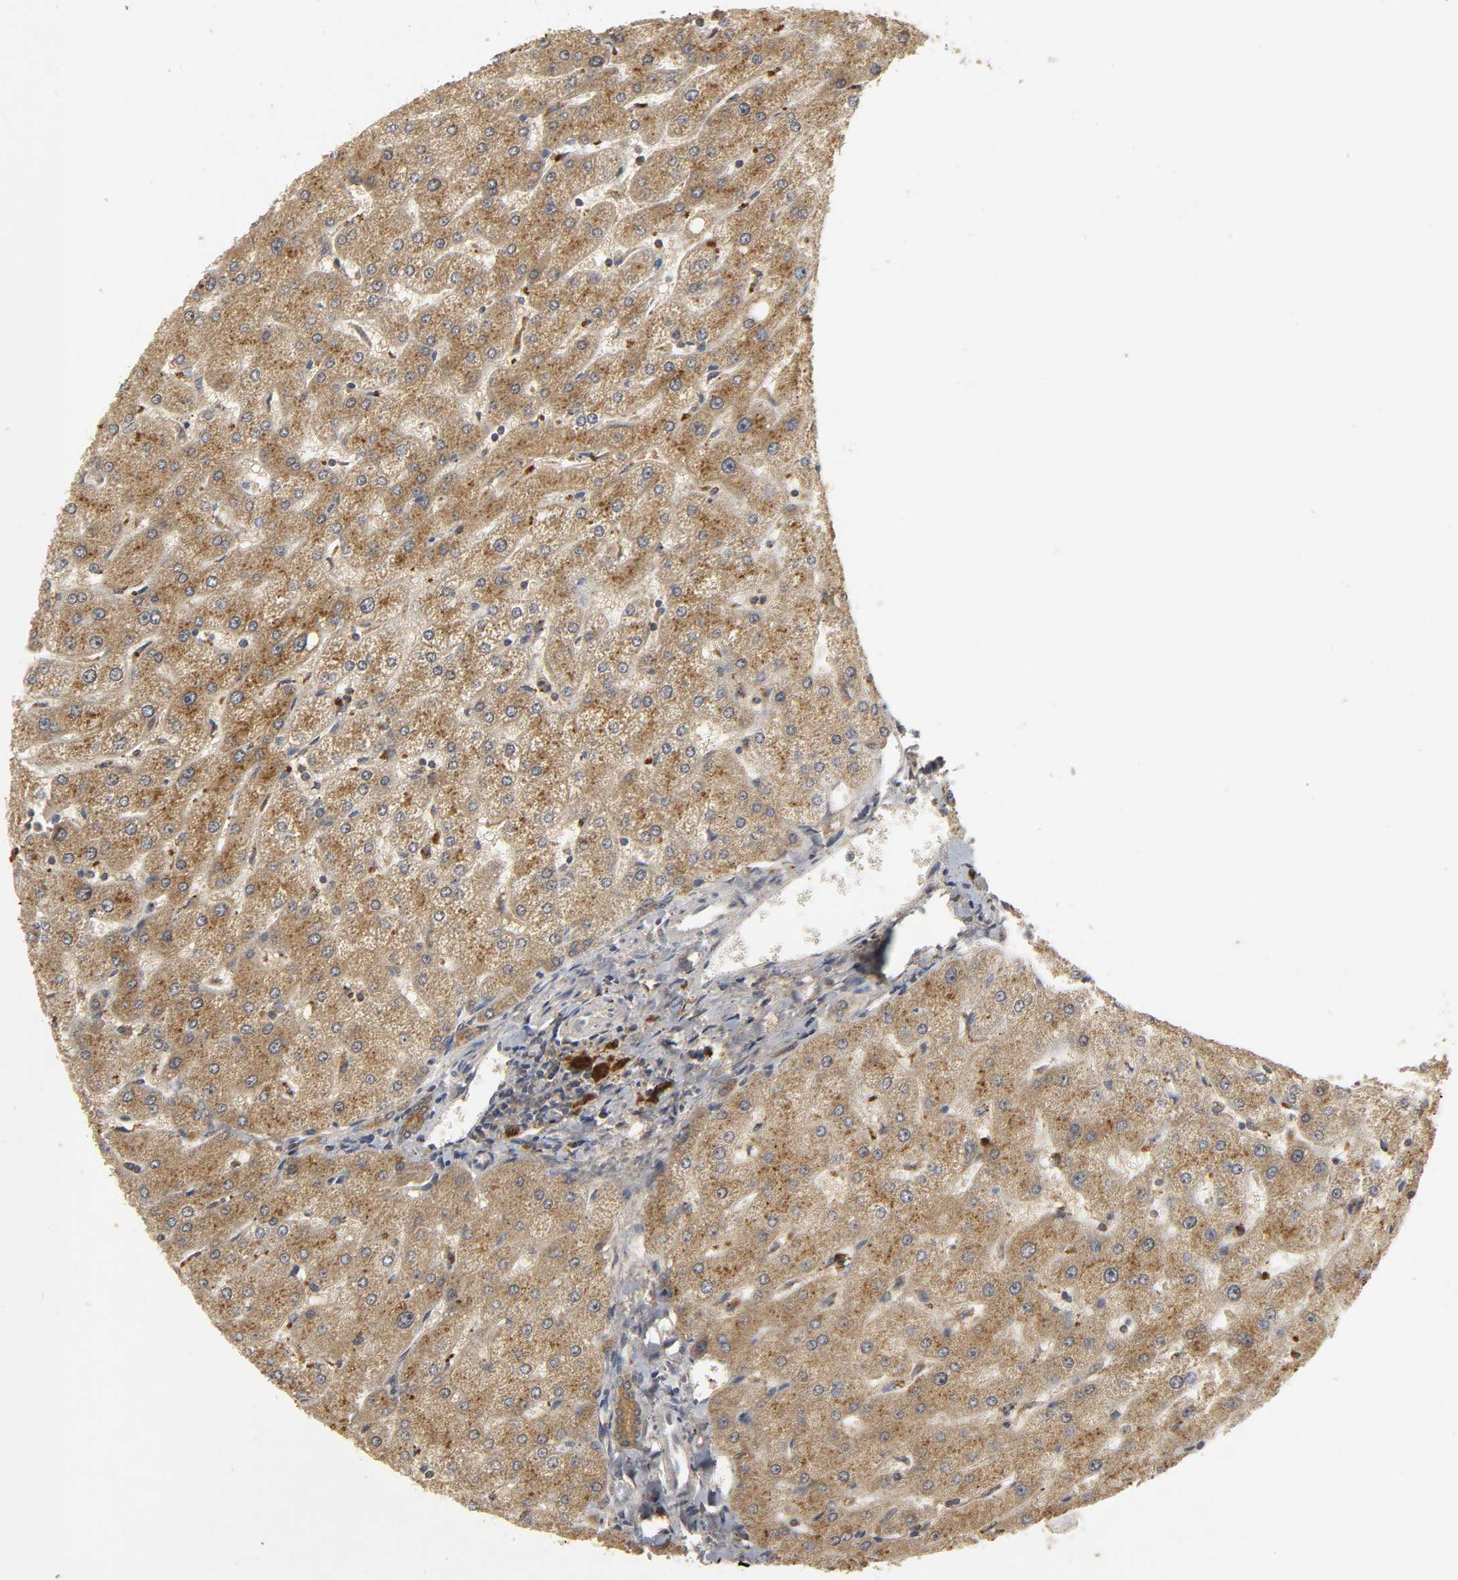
{"staining": {"intensity": "moderate", "quantity": ">75%", "location": "cytoplasmic/membranous"}, "tissue": "liver", "cell_type": "Cholangiocytes", "image_type": "normal", "snomed": [{"axis": "morphology", "description": "Normal tissue, NOS"}, {"axis": "topography", "description": "Liver"}], "caption": "Human liver stained for a protein (brown) exhibits moderate cytoplasmic/membranous positive staining in approximately >75% of cholangiocytes.", "gene": "TRAF6", "patient": {"sex": "male", "age": 67}}